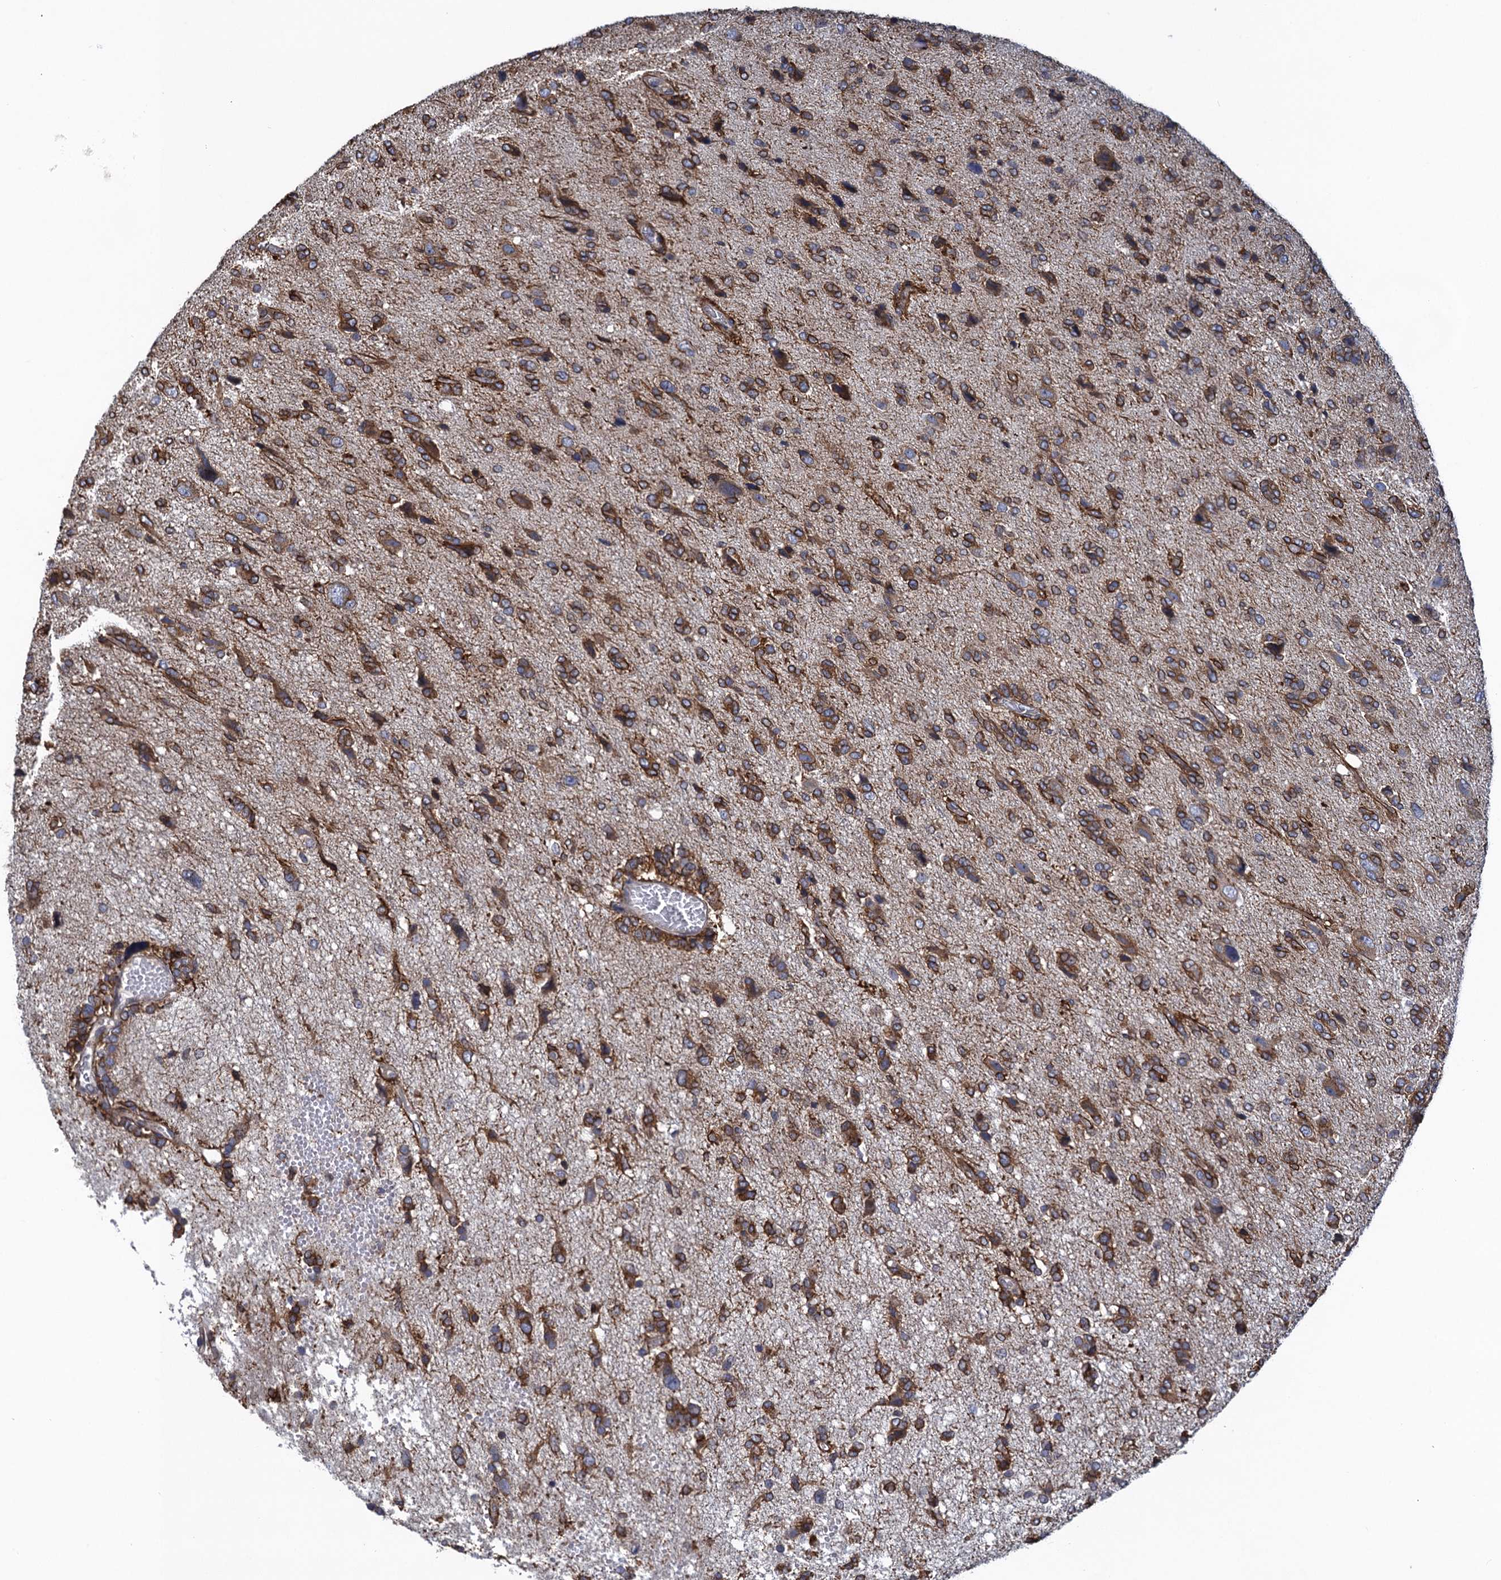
{"staining": {"intensity": "strong", "quantity": ">75%", "location": "cytoplasmic/membranous"}, "tissue": "glioma", "cell_type": "Tumor cells", "image_type": "cancer", "snomed": [{"axis": "morphology", "description": "Glioma, malignant, High grade"}, {"axis": "topography", "description": "Brain"}], "caption": "There is high levels of strong cytoplasmic/membranous positivity in tumor cells of malignant high-grade glioma, as demonstrated by immunohistochemical staining (brown color).", "gene": "ARMC5", "patient": {"sex": "female", "age": 59}}